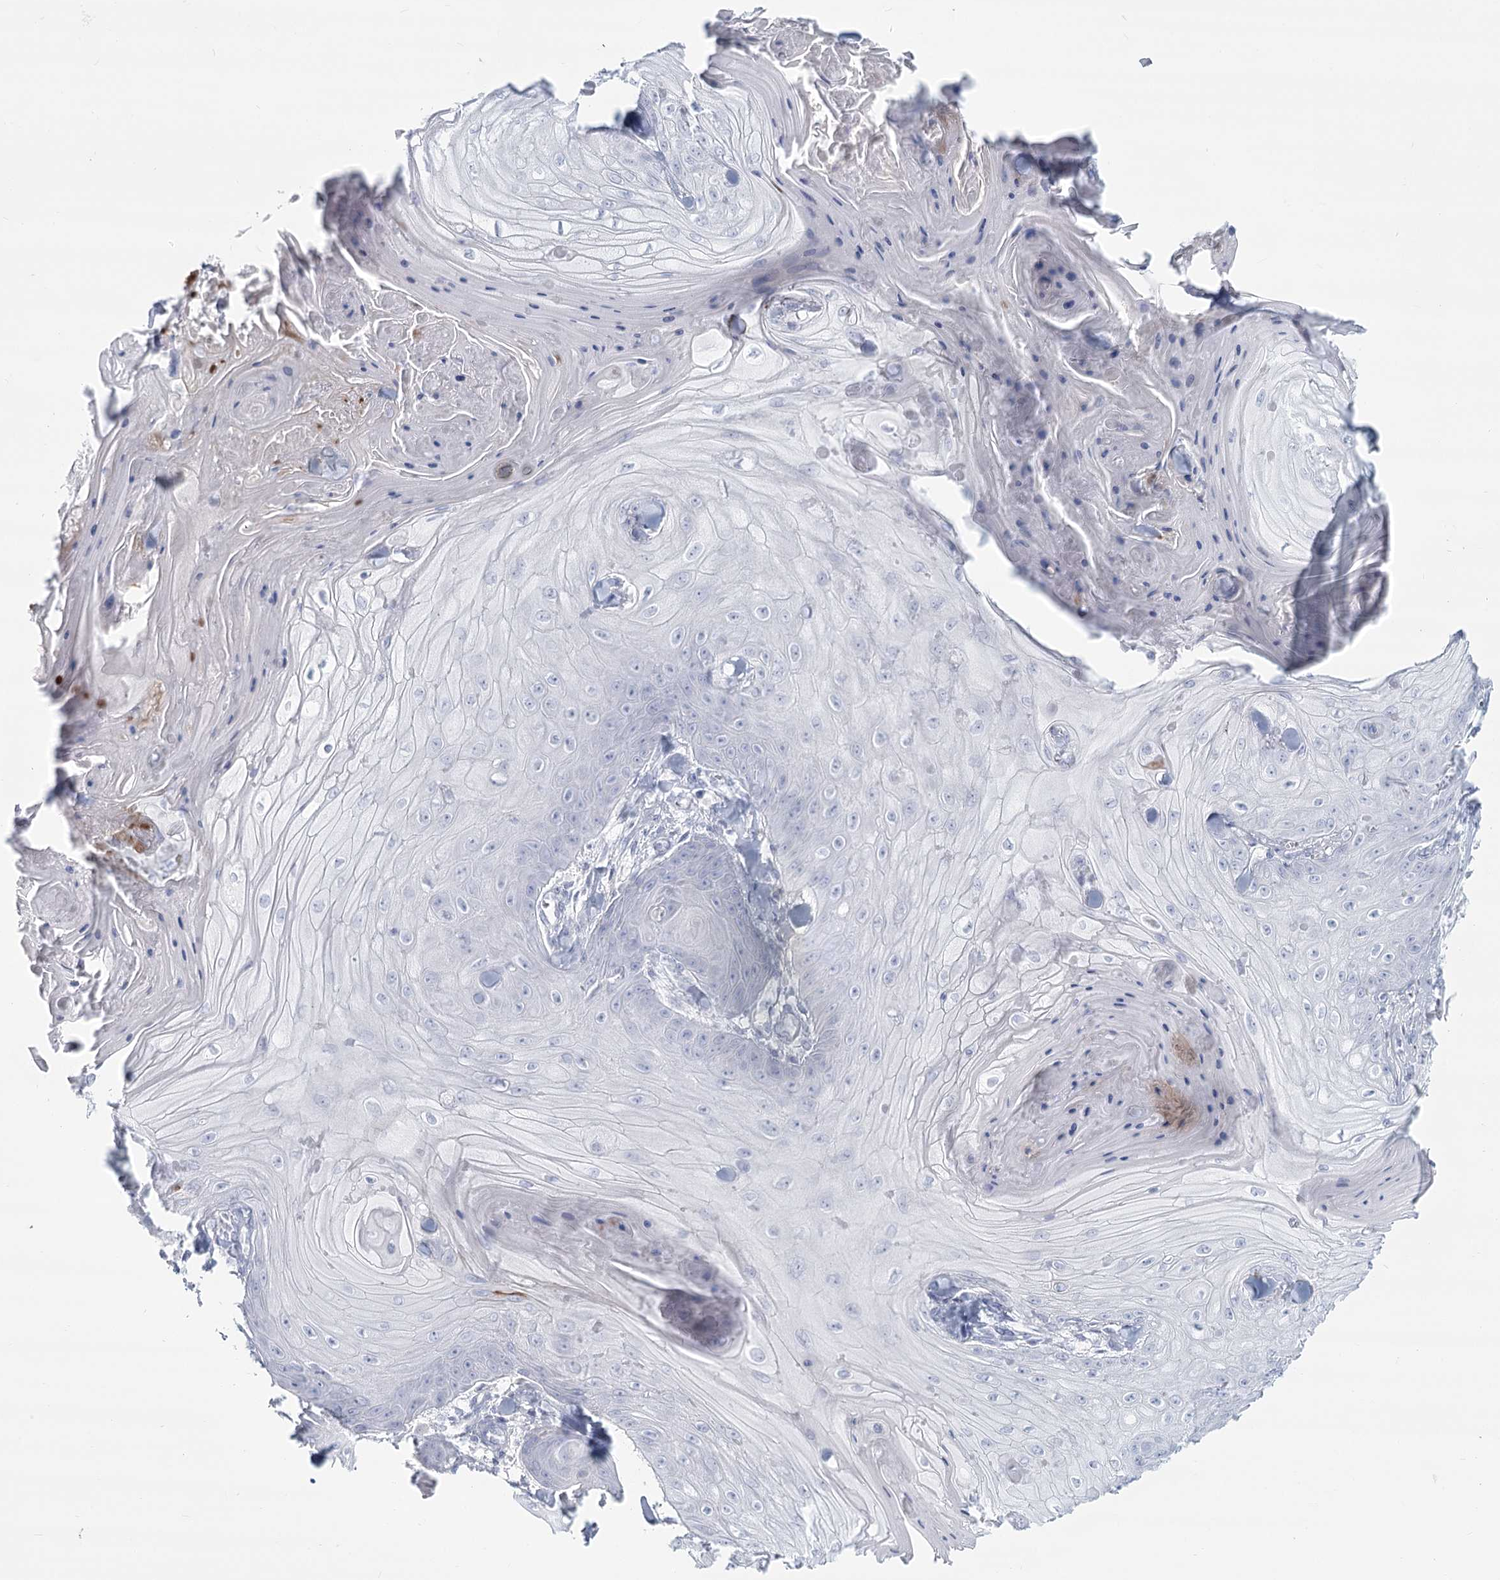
{"staining": {"intensity": "negative", "quantity": "none", "location": "none"}, "tissue": "skin cancer", "cell_type": "Tumor cells", "image_type": "cancer", "snomed": [{"axis": "morphology", "description": "Squamous cell carcinoma, NOS"}, {"axis": "topography", "description": "Skin"}], "caption": "IHC of human squamous cell carcinoma (skin) displays no staining in tumor cells.", "gene": "SLC6A19", "patient": {"sex": "male", "age": 74}}